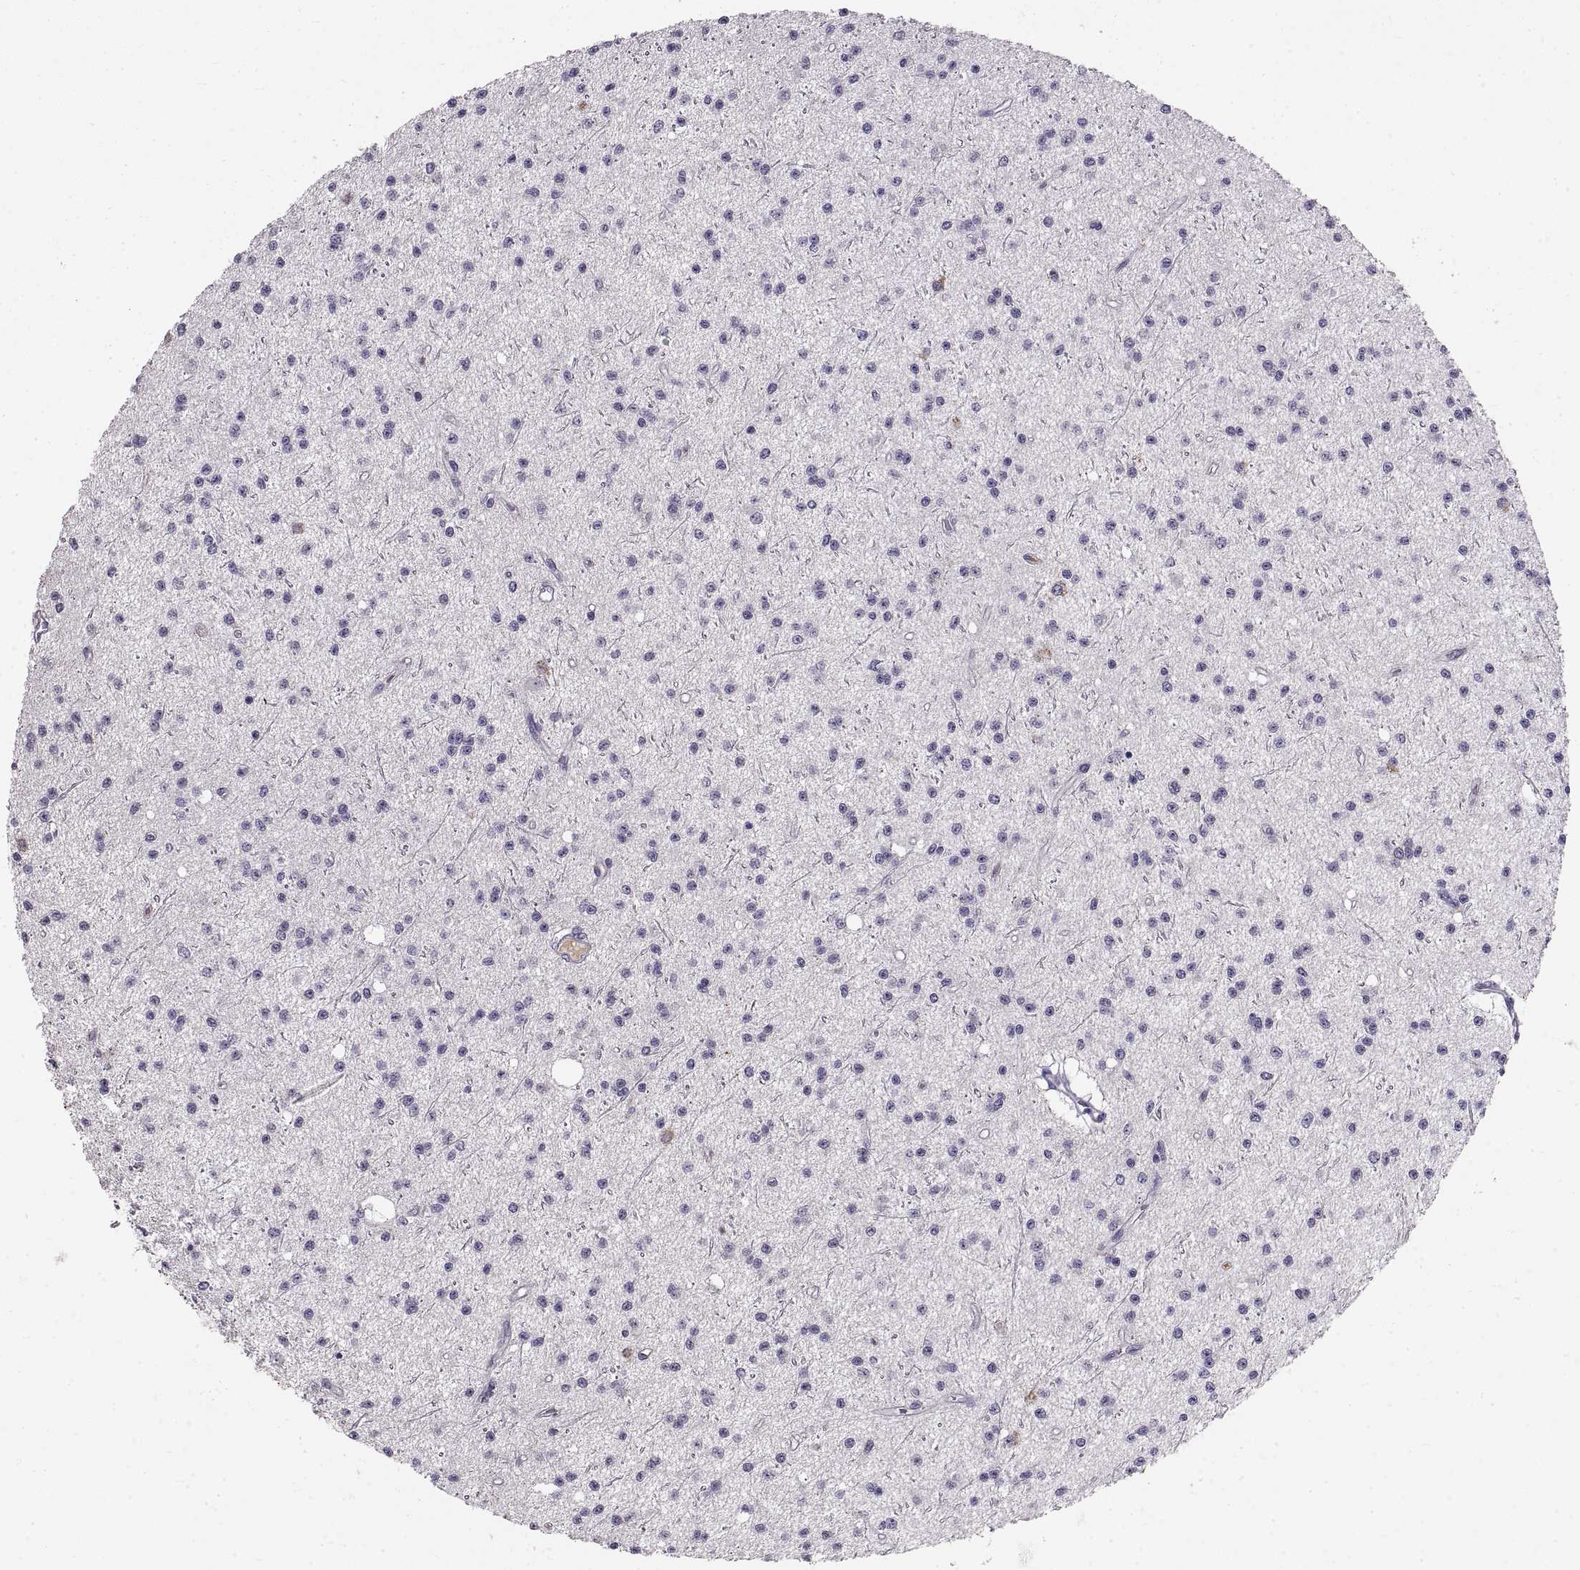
{"staining": {"intensity": "negative", "quantity": "none", "location": "none"}, "tissue": "glioma", "cell_type": "Tumor cells", "image_type": "cancer", "snomed": [{"axis": "morphology", "description": "Glioma, malignant, Low grade"}, {"axis": "topography", "description": "Brain"}], "caption": "The histopathology image shows no staining of tumor cells in glioma.", "gene": "ADAM32", "patient": {"sex": "male", "age": 27}}